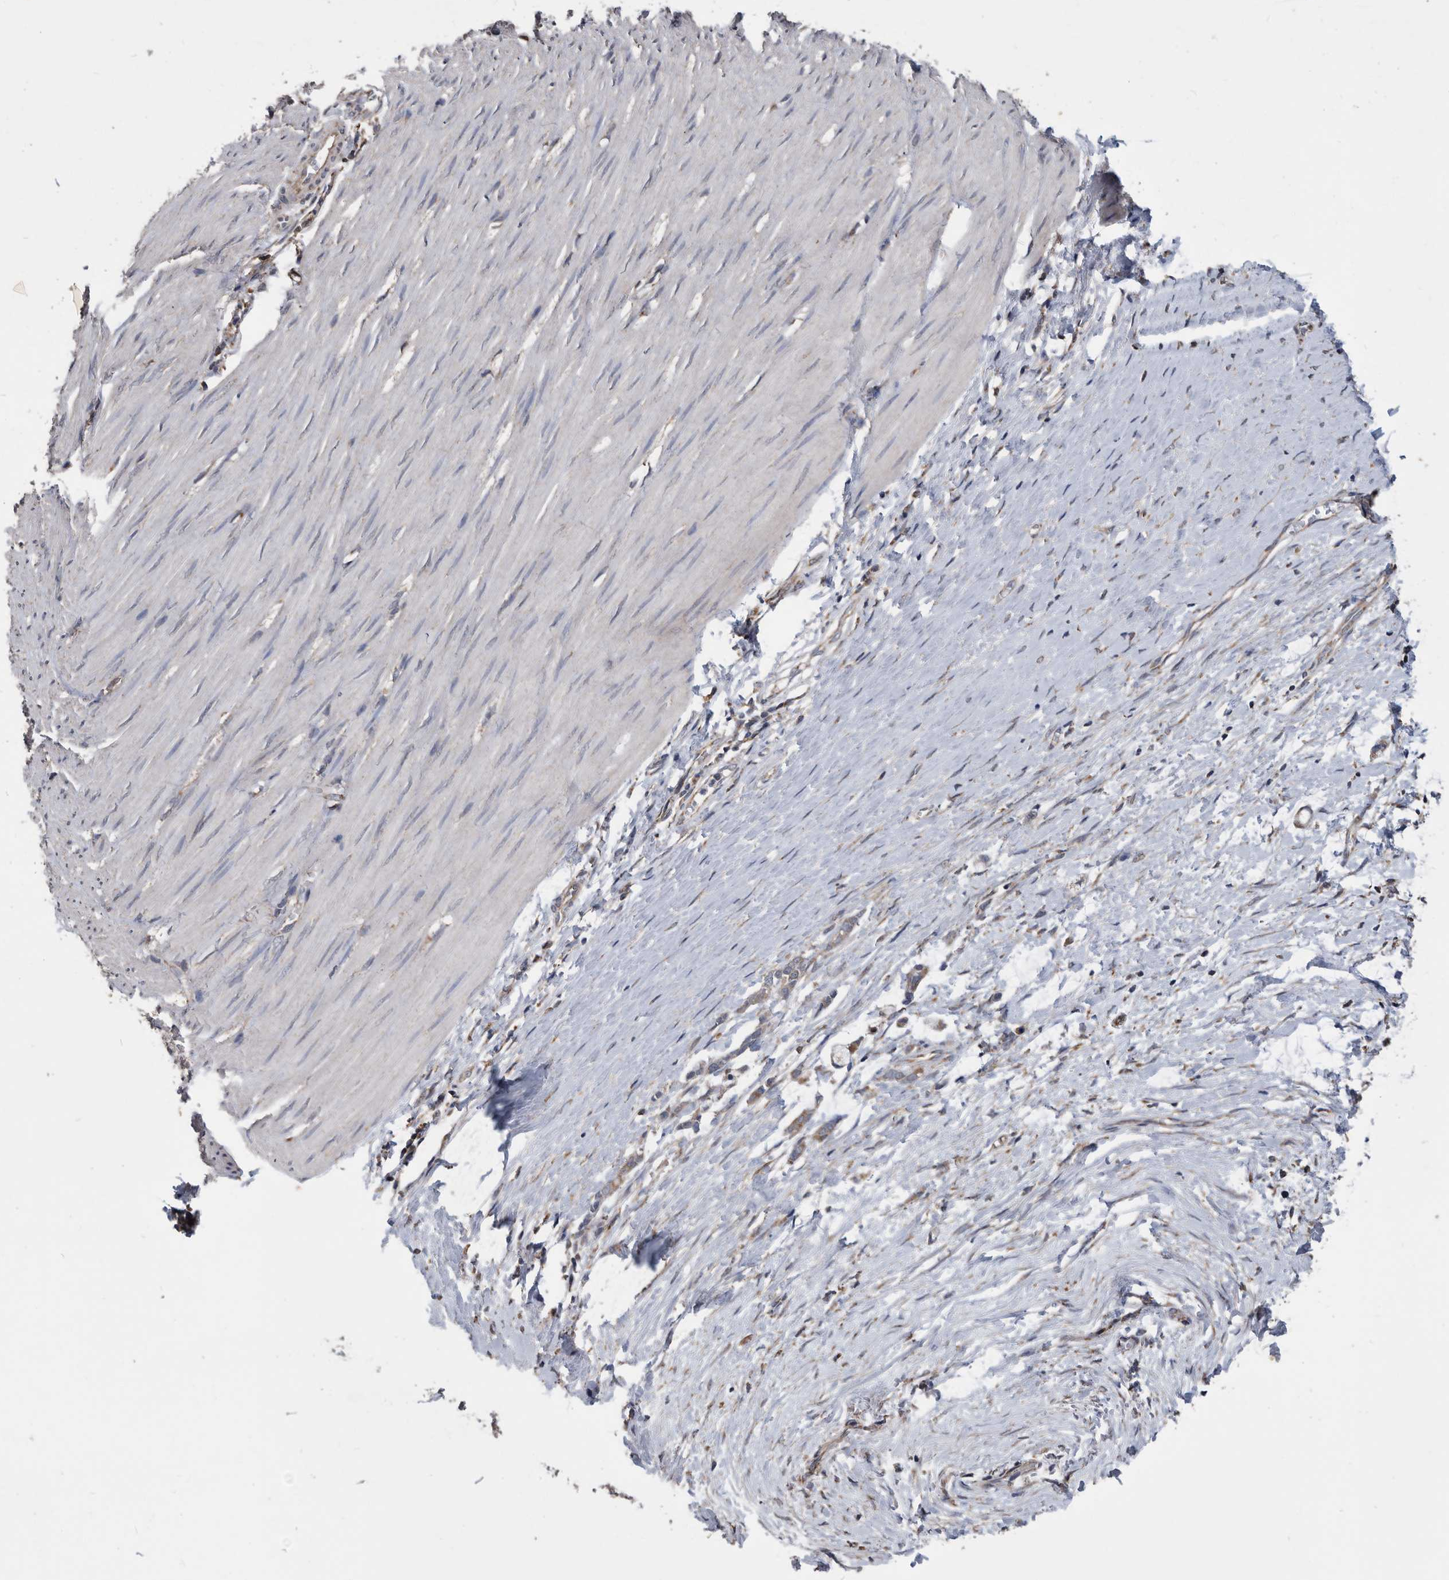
{"staining": {"intensity": "negative", "quantity": "none", "location": "none"}, "tissue": "smooth muscle", "cell_type": "Smooth muscle cells", "image_type": "normal", "snomed": [{"axis": "morphology", "description": "Normal tissue, NOS"}, {"axis": "morphology", "description": "Adenocarcinoma, NOS"}, {"axis": "topography", "description": "Colon"}, {"axis": "topography", "description": "Peripheral nerve tissue"}], "caption": "Histopathology image shows no significant protein staining in smooth muscle cells of benign smooth muscle.", "gene": "NRBP1", "patient": {"sex": "male", "age": 14}}